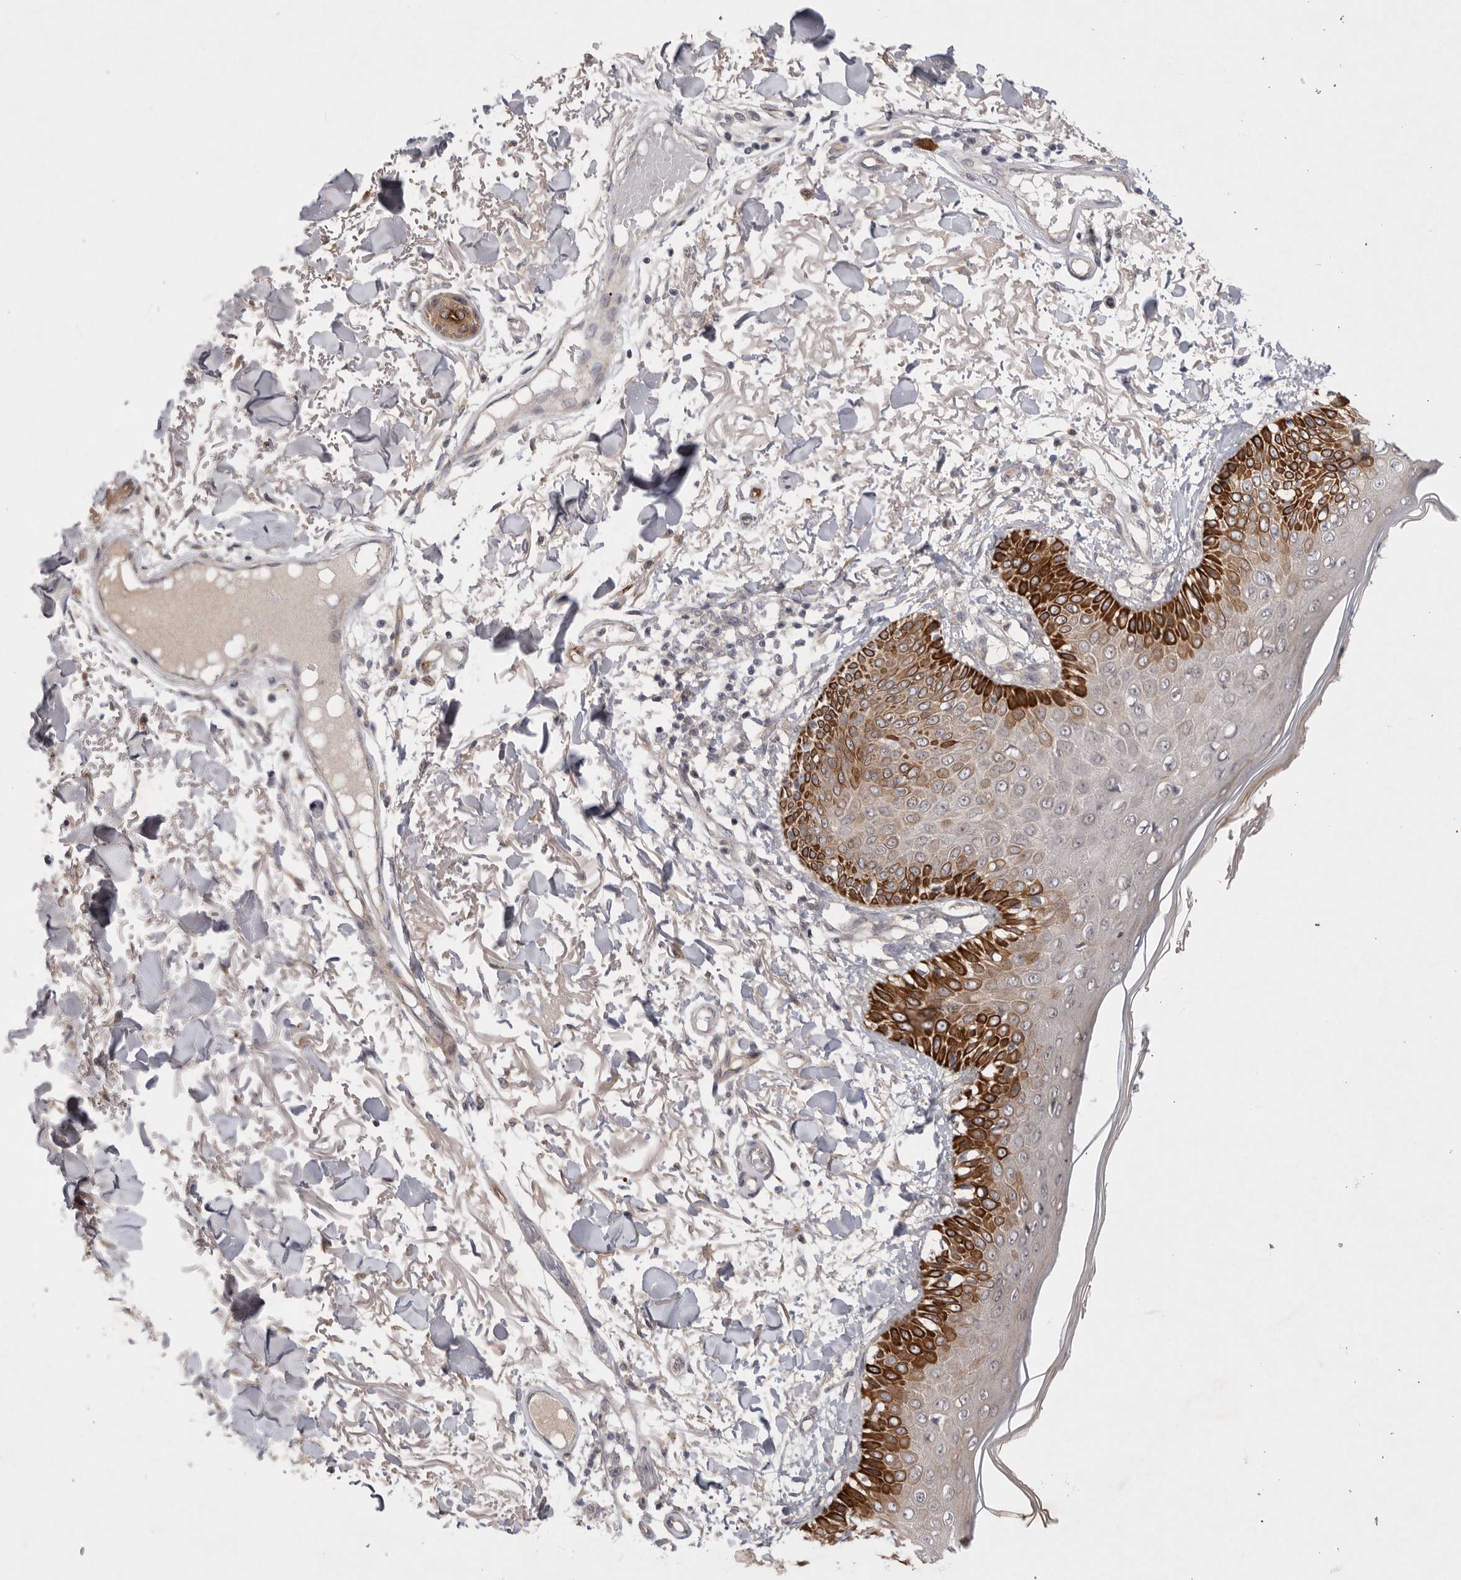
{"staining": {"intensity": "weak", "quantity": "25%-75%", "location": "cytoplasmic/membranous"}, "tissue": "skin", "cell_type": "Fibroblasts", "image_type": "normal", "snomed": [{"axis": "morphology", "description": "Normal tissue, NOS"}, {"axis": "morphology", "description": "Squamous cell carcinoma, NOS"}, {"axis": "topography", "description": "Skin"}, {"axis": "topography", "description": "Peripheral nerve tissue"}], "caption": "Brown immunohistochemical staining in benign skin demonstrates weak cytoplasmic/membranous positivity in approximately 25%-75% of fibroblasts. The protein of interest is shown in brown color, while the nuclei are stained blue.", "gene": "PTPDC1", "patient": {"sex": "male", "age": 83}}